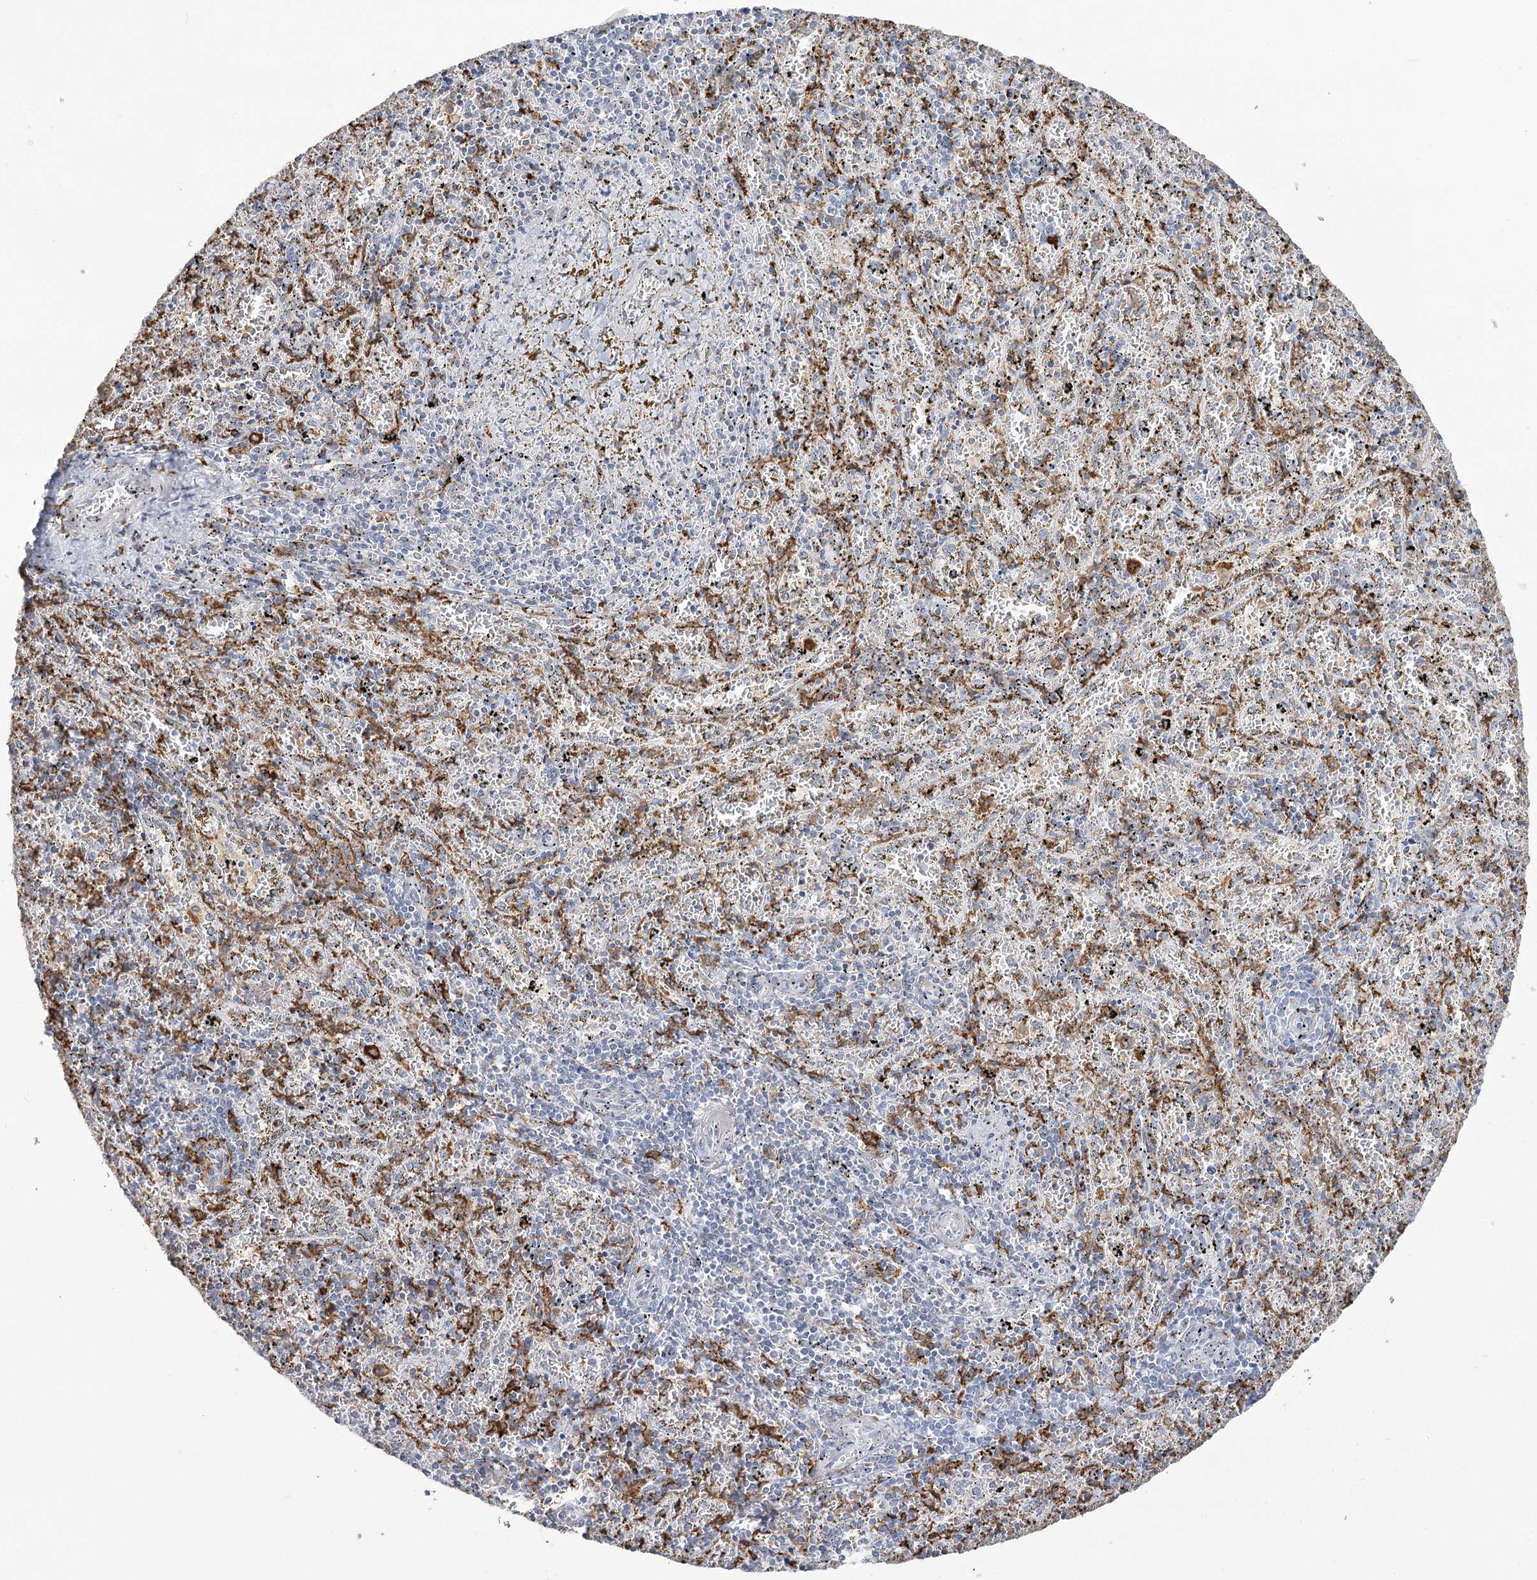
{"staining": {"intensity": "moderate", "quantity": "<25%", "location": "cytoplasmic/membranous"}, "tissue": "spleen", "cell_type": "Cells in red pulp", "image_type": "normal", "snomed": [{"axis": "morphology", "description": "Normal tissue, NOS"}, {"axis": "topography", "description": "Spleen"}], "caption": "Immunohistochemical staining of benign spleen demonstrates low levels of moderate cytoplasmic/membranous expression in approximately <25% of cells in red pulp. (brown staining indicates protein expression, while blue staining denotes nuclei).", "gene": "C11orf1", "patient": {"sex": "male", "age": 11}}